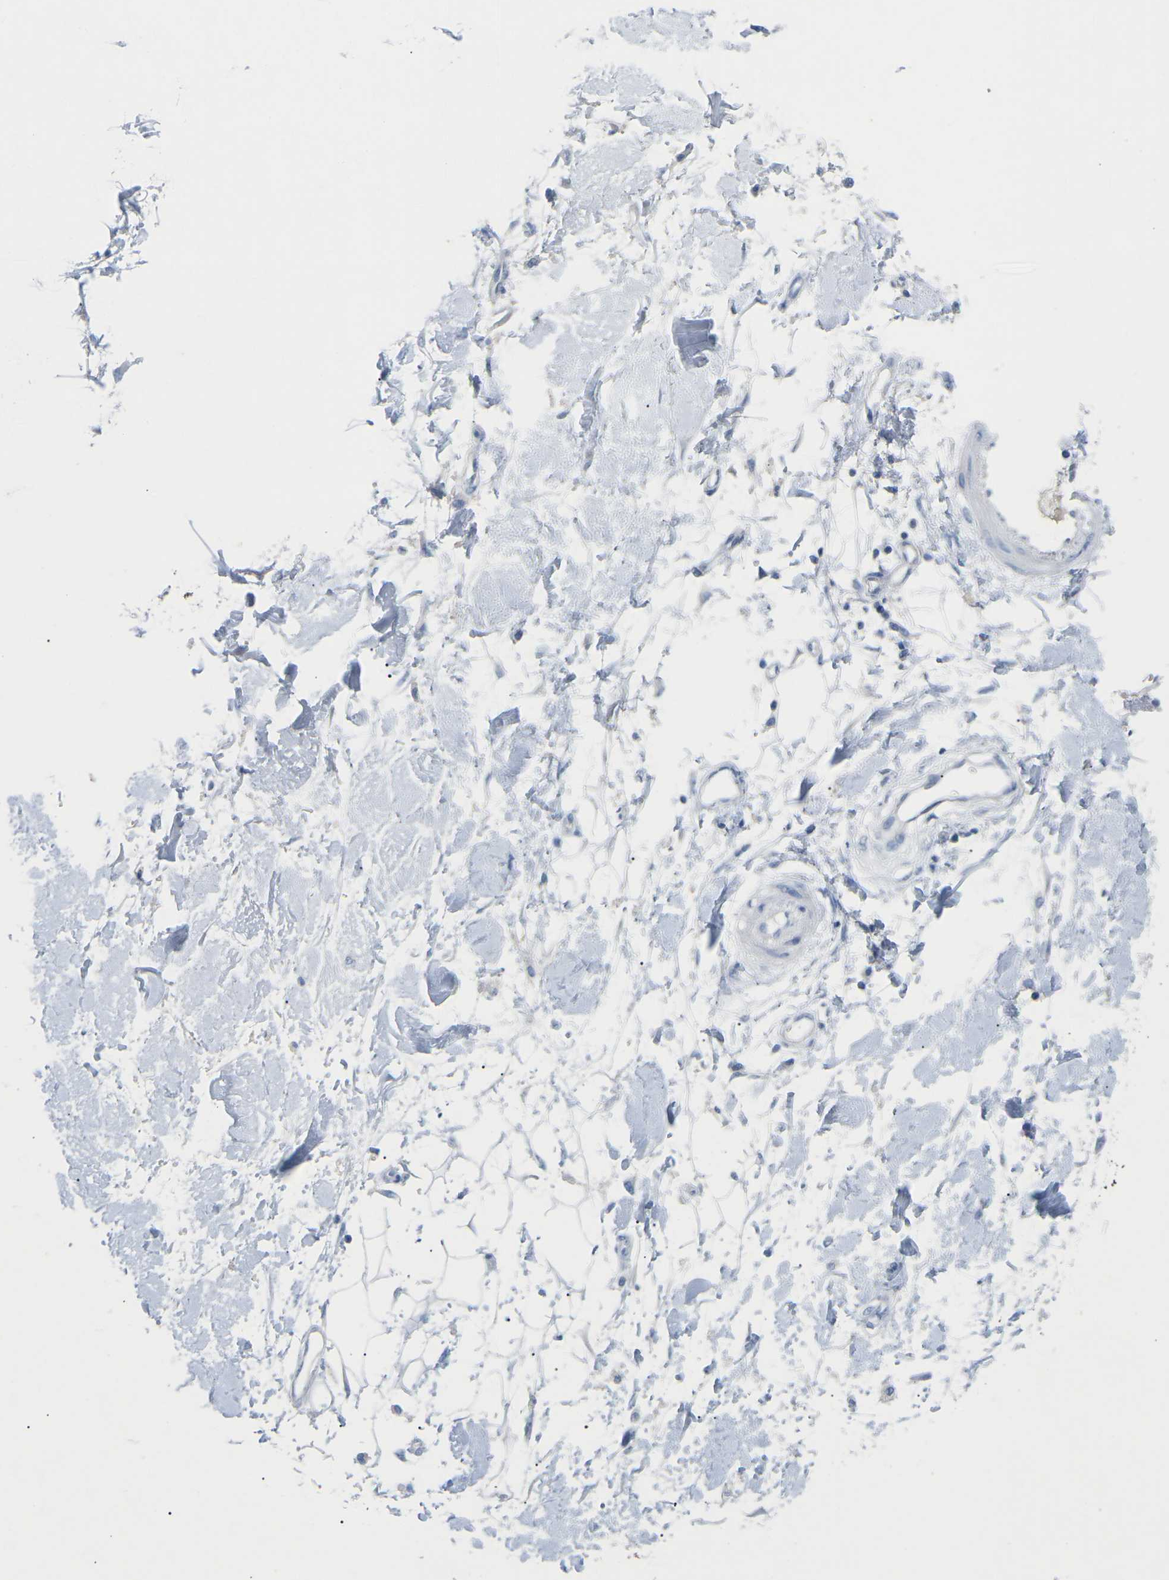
{"staining": {"intensity": "negative", "quantity": "none", "location": "none"}, "tissue": "adipose tissue", "cell_type": "Adipocytes", "image_type": "normal", "snomed": [{"axis": "morphology", "description": "Normal tissue, NOS"}, {"axis": "morphology", "description": "Squamous cell carcinoma, NOS"}, {"axis": "topography", "description": "Skin"}, {"axis": "topography", "description": "Peripheral nerve tissue"}], "caption": "IHC photomicrograph of normal human adipose tissue stained for a protein (brown), which reveals no positivity in adipocytes. (DAB immunohistochemistry visualized using brightfield microscopy, high magnification).", "gene": "HBG2", "patient": {"sex": "male", "age": 83}}